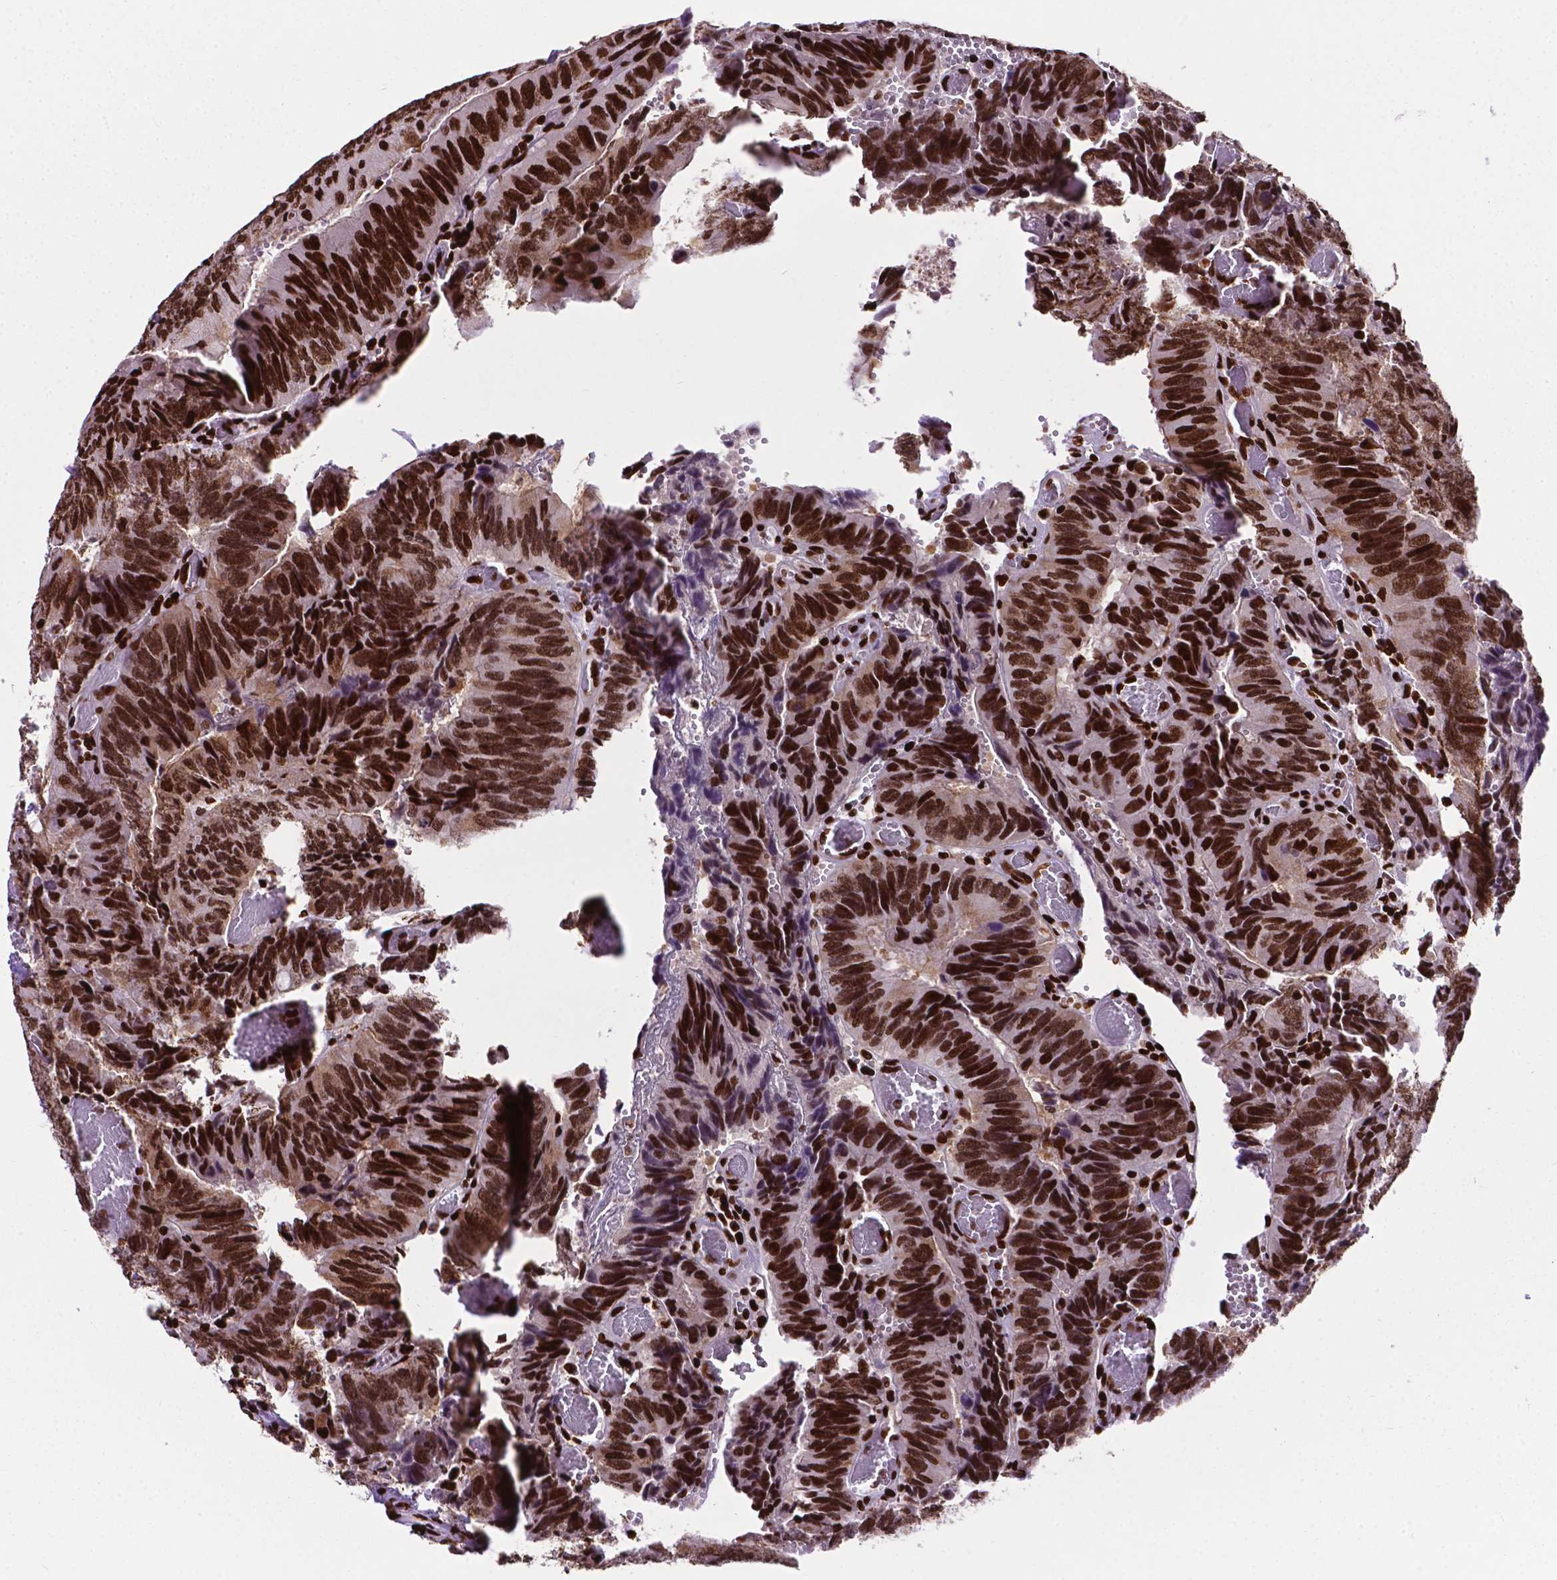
{"staining": {"intensity": "strong", "quantity": ">75%", "location": "nuclear"}, "tissue": "colorectal cancer", "cell_type": "Tumor cells", "image_type": "cancer", "snomed": [{"axis": "morphology", "description": "Adenocarcinoma, NOS"}, {"axis": "topography", "description": "Colon"}], "caption": "Colorectal cancer (adenocarcinoma) stained for a protein (brown) shows strong nuclear positive staining in about >75% of tumor cells.", "gene": "SMIM5", "patient": {"sex": "female", "age": 84}}